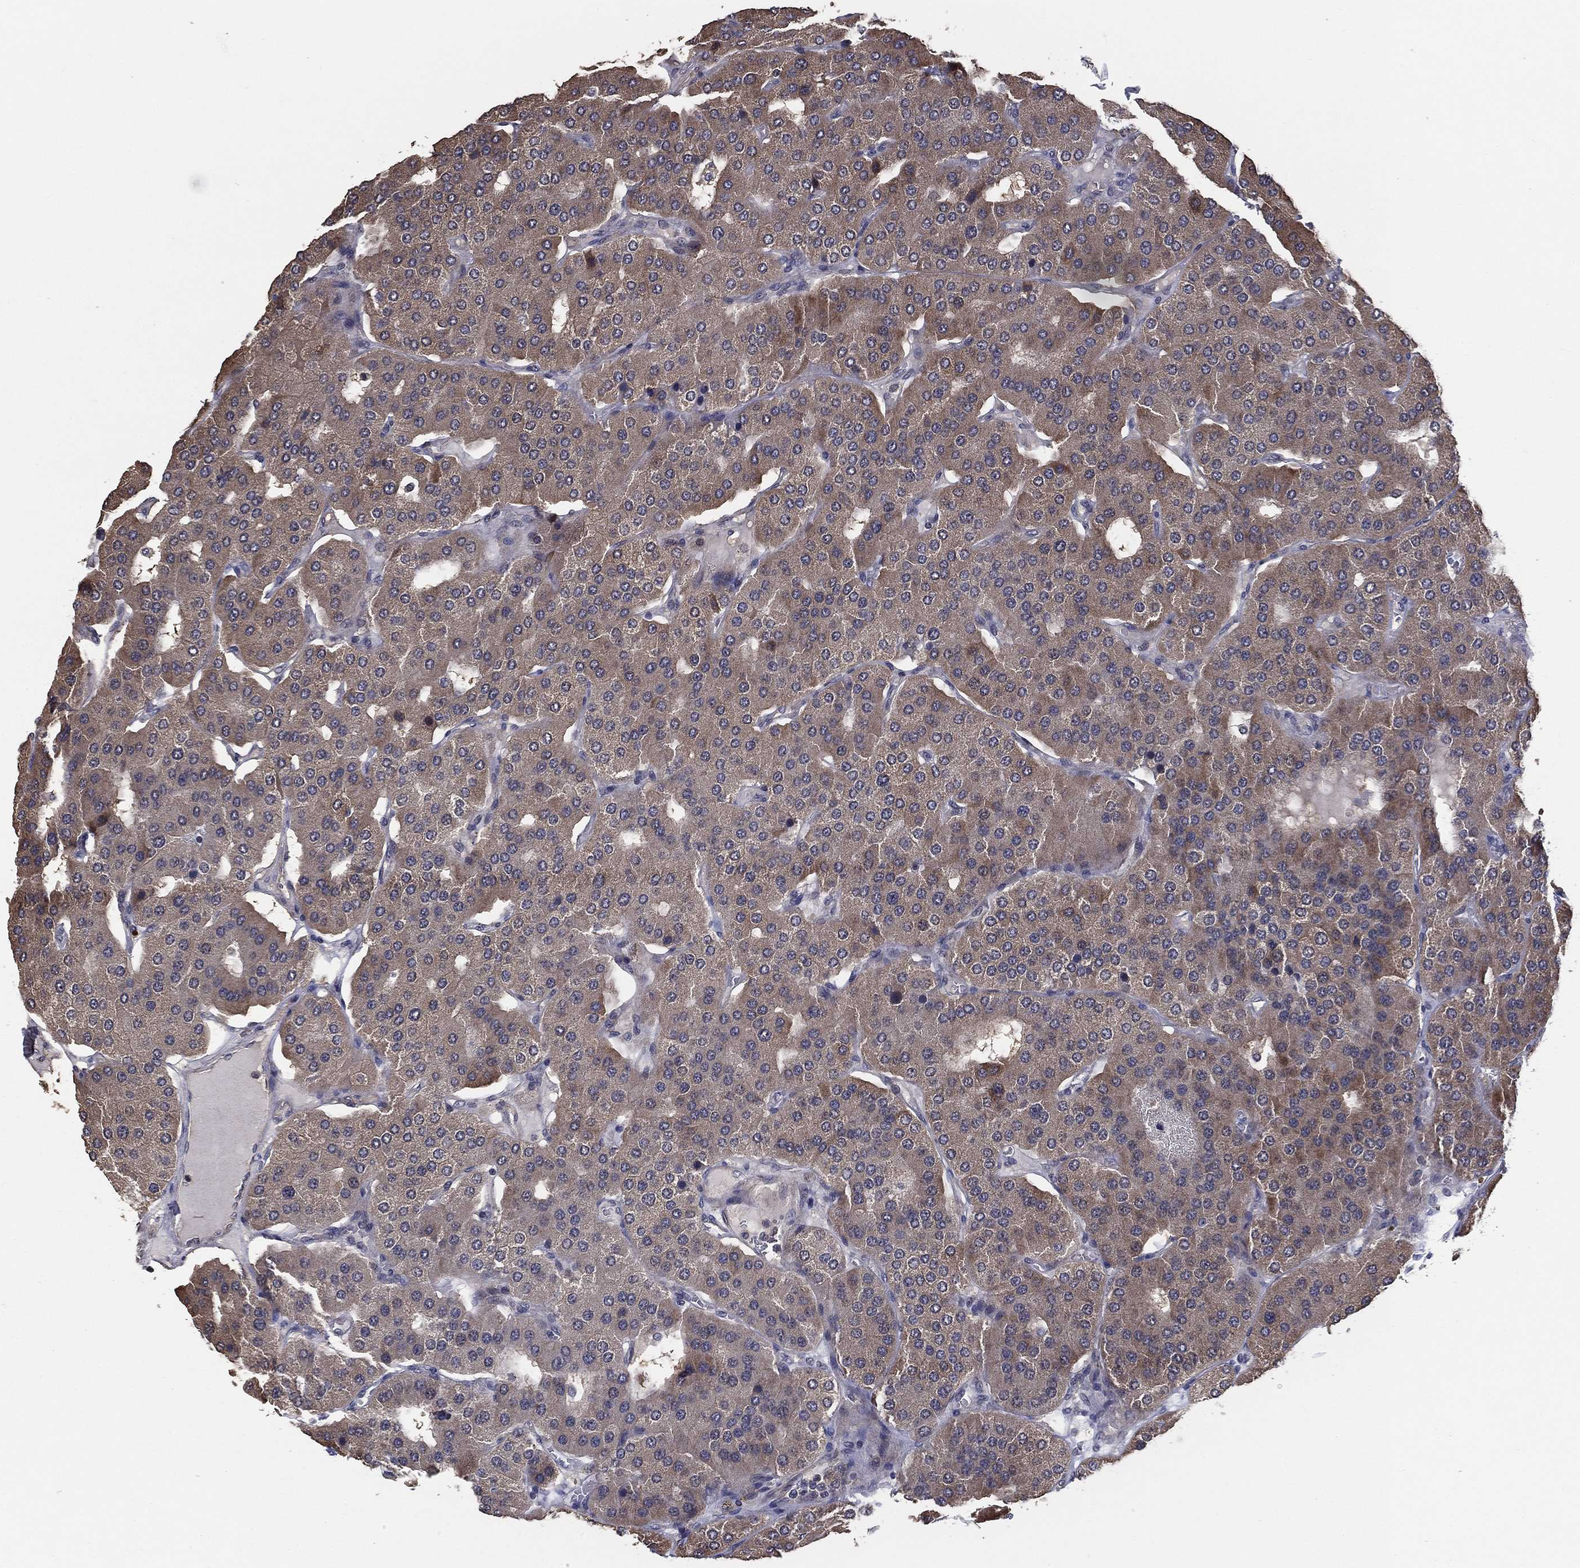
{"staining": {"intensity": "weak", "quantity": ">75%", "location": "cytoplasmic/membranous"}, "tissue": "parathyroid gland", "cell_type": "Glandular cells", "image_type": "normal", "snomed": [{"axis": "morphology", "description": "Normal tissue, NOS"}, {"axis": "morphology", "description": "Adenoma, NOS"}, {"axis": "topography", "description": "Parathyroid gland"}], "caption": "Protein analysis of benign parathyroid gland exhibits weak cytoplasmic/membranous expression in about >75% of glandular cells.", "gene": "PCNT", "patient": {"sex": "female", "age": 86}}